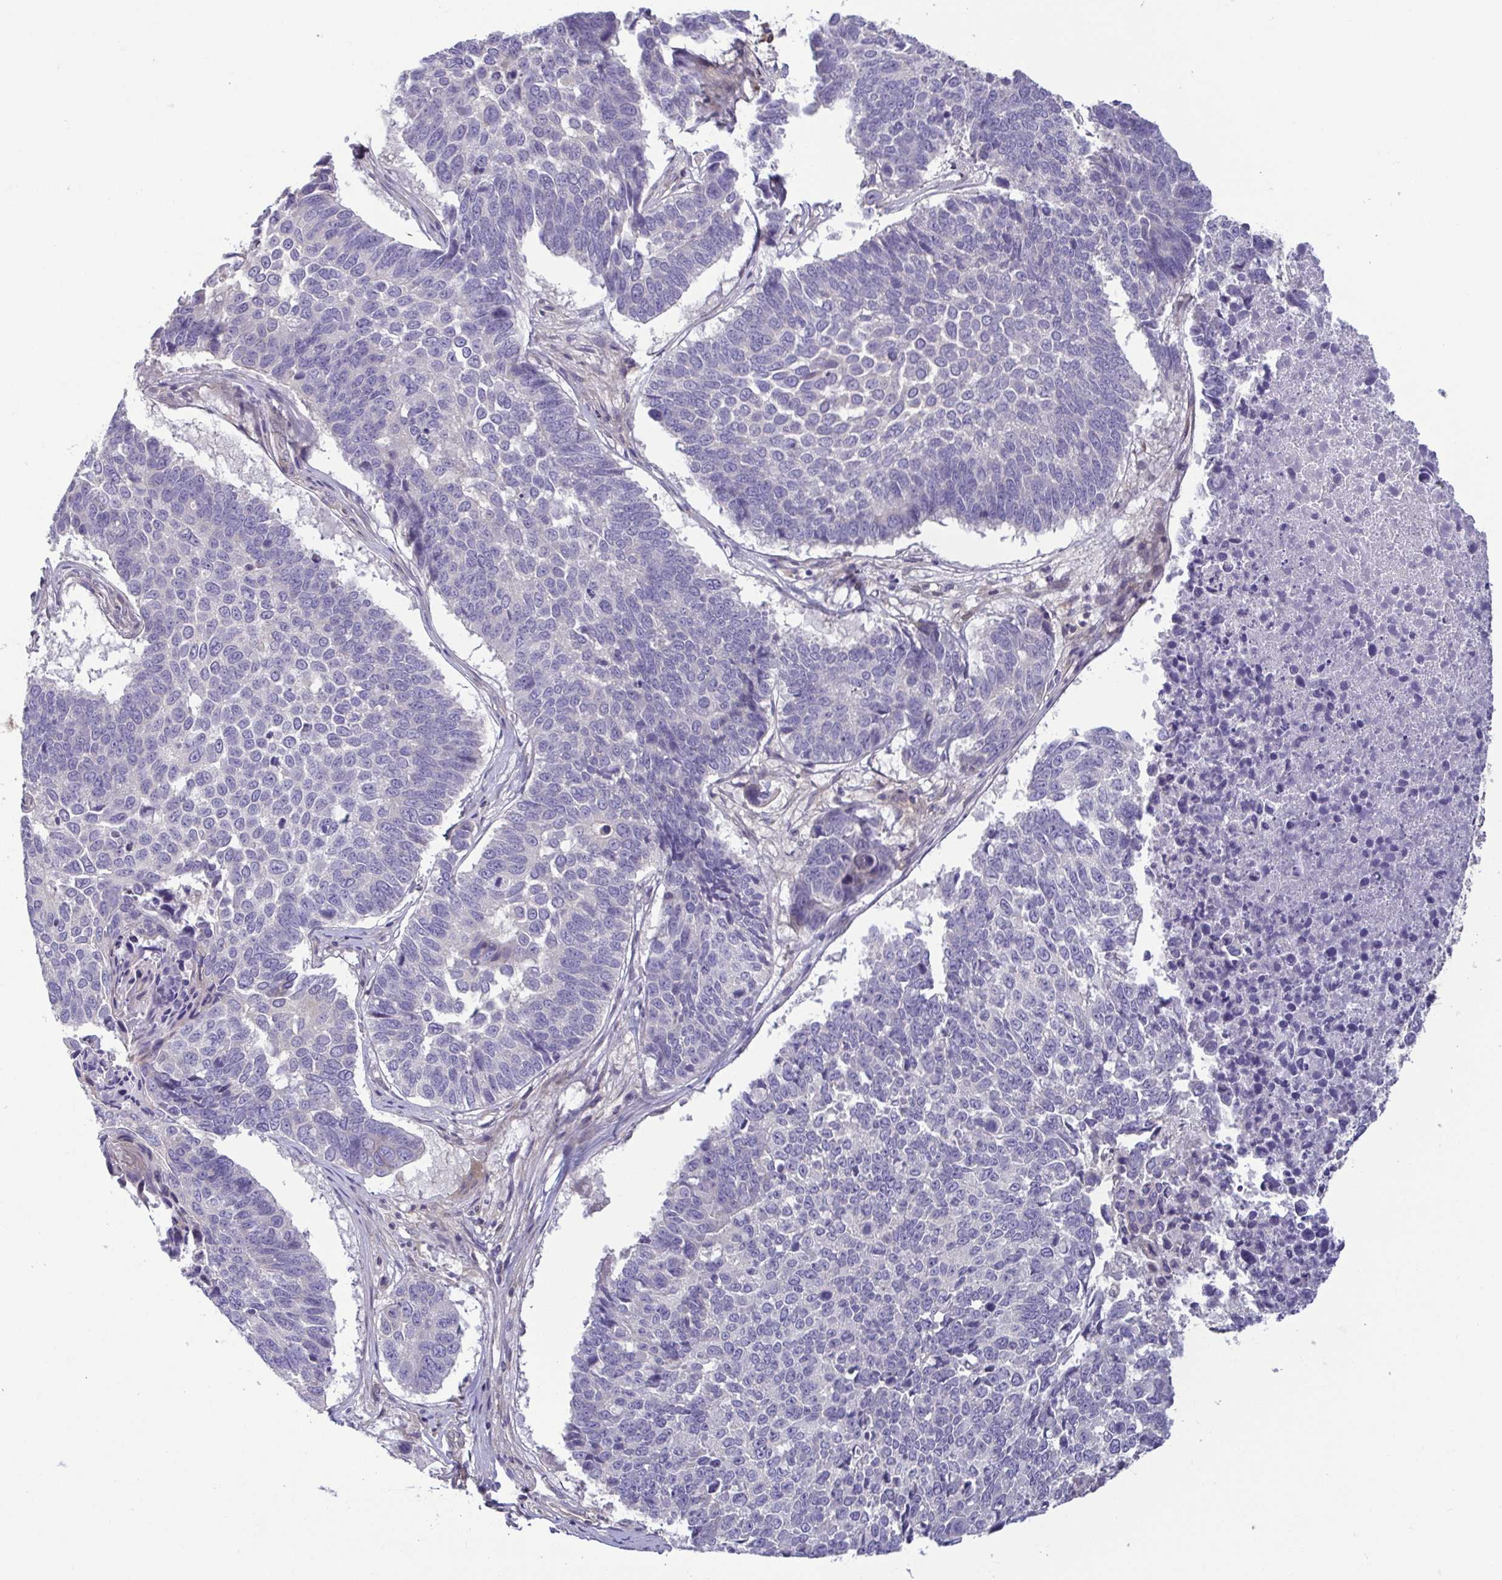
{"staining": {"intensity": "negative", "quantity": "none", "location": "none"}, "tissue": "lung cancer", "cell_type": "Tumor cells", "image_type": "cancer", "snomed": [{"axis": "morphology", "description": "Squamous cell carcinoma, NOS"}, {"axis": "topography", "description": "Lung"}], "caption": "A micrograph of human lung cancer is negative for staining in tumor cells. The staining was performed using DAB (3,3'-diaminobenzidine) to visualize the protein expression in brown, while the nuclei were stained in blue with hematoxylin (Magnification: 20x).", "gene": "LMF2", "patient": {"sex": "male", "age": 73}}